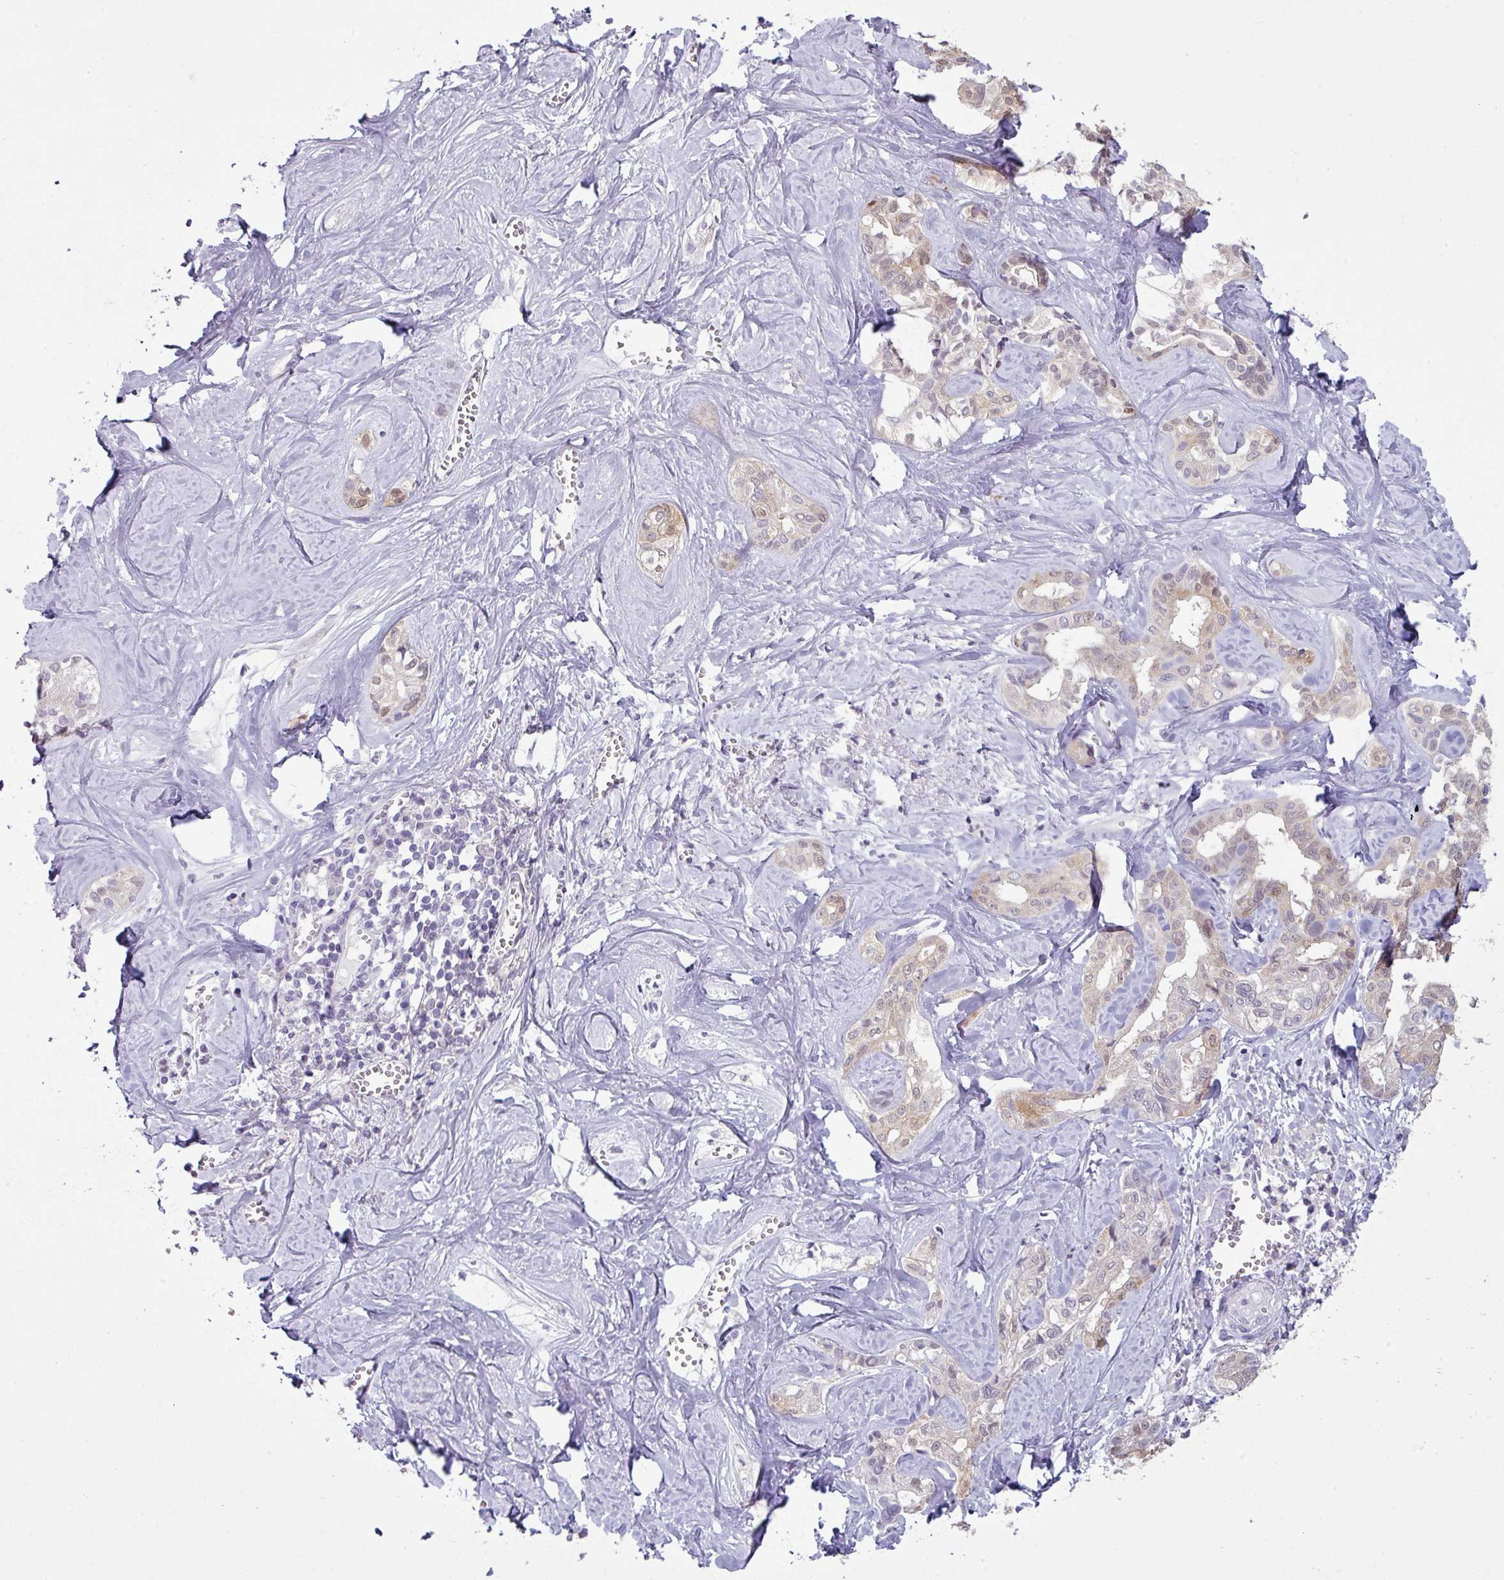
{"staining": {"intensity": "moderate", "quantity": "<25%", "location": "nuclear"}, "tissue": "liver cancer", "cell_type": "Tumor cells", "image_type": "cancer", "snomed": [{"axis": "morphology", "description": "Cholangiocarcinoma"}, {"axis": "topography", "description": "Liver"}], "caption": "This histopathology image shows immunohistochemistry (IHC) staining of liver cancer, with low moderate nuclear positivity in about <25% of tumor cells.", "gene": "TTLL12", "patient": {"sex": "female", "age": 77}}